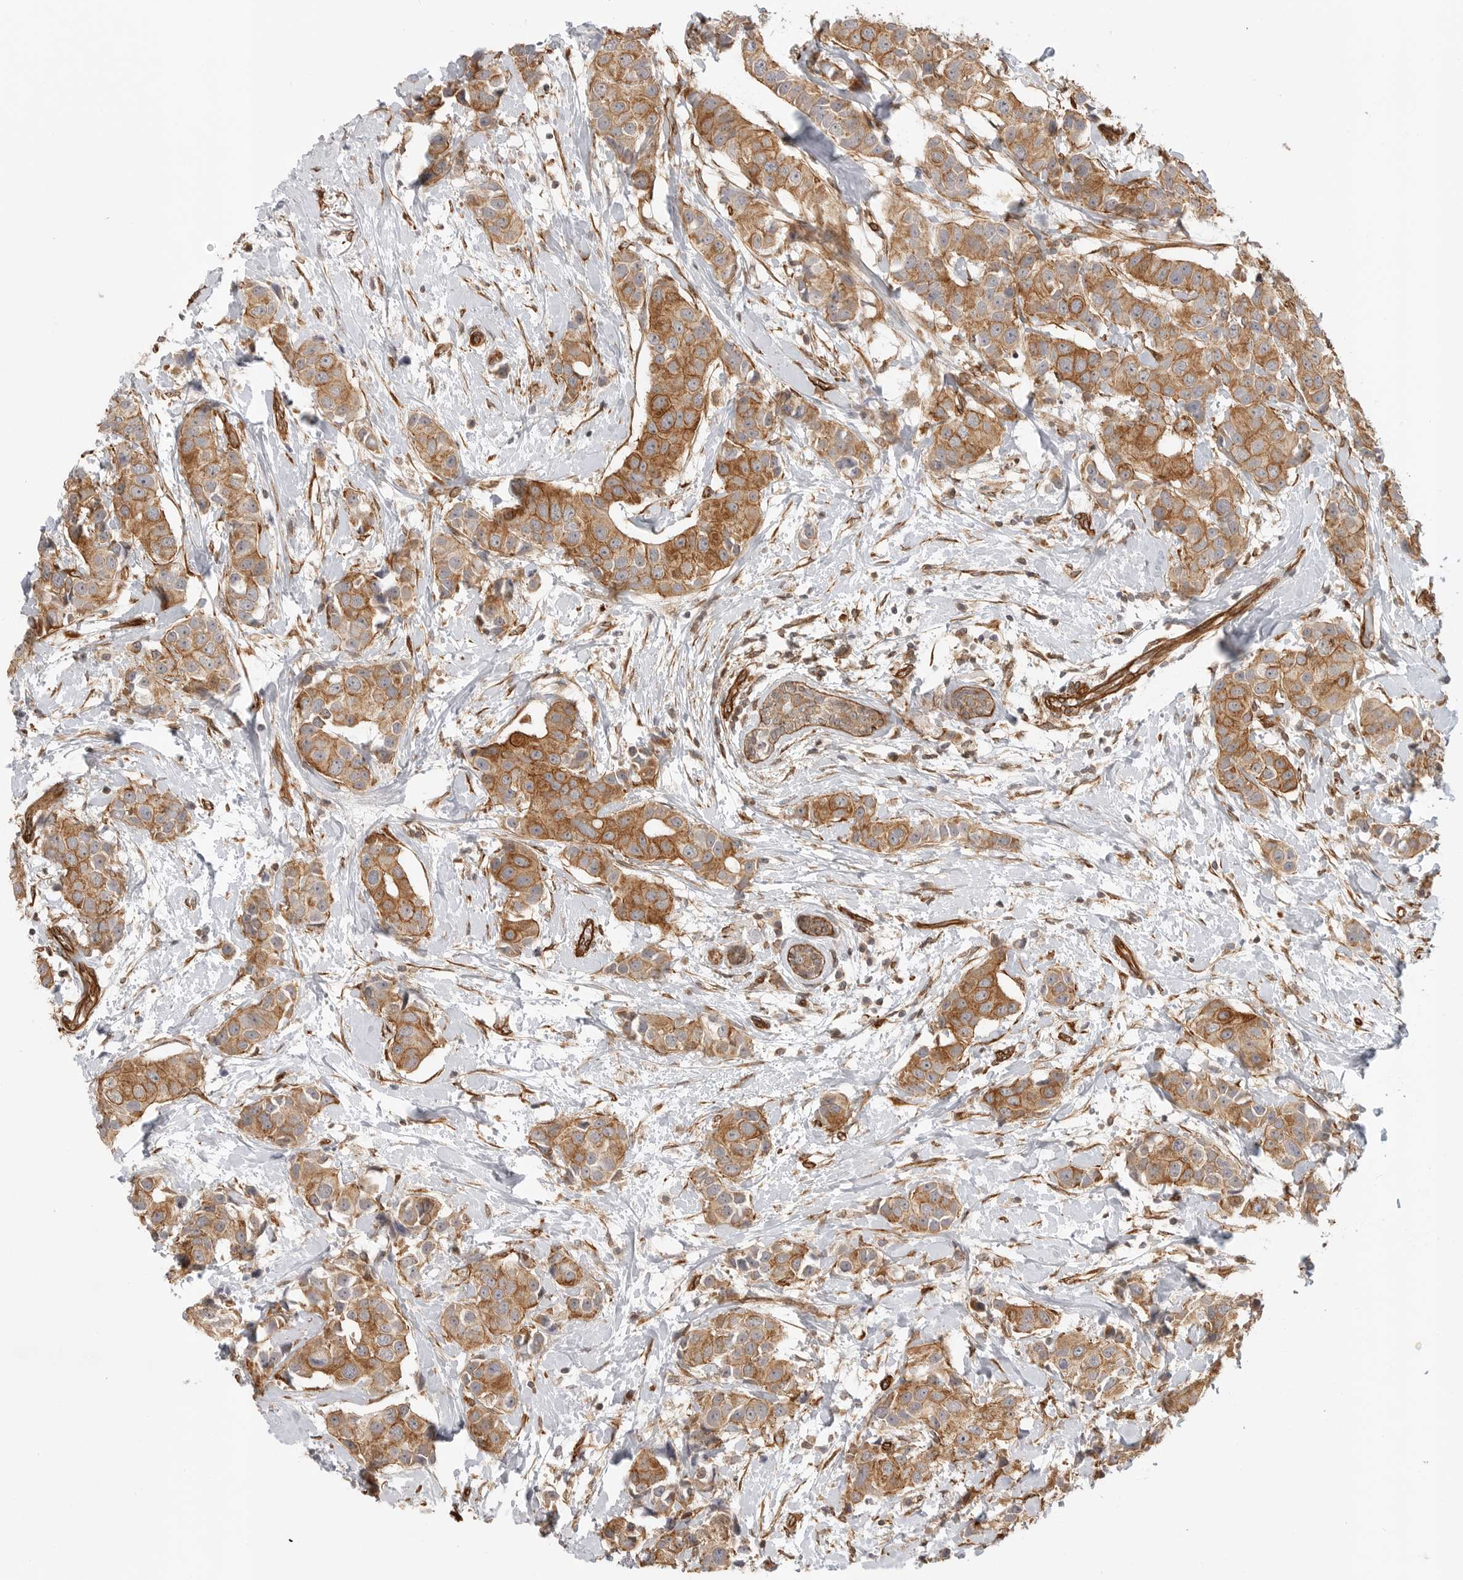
{"staining": {"intensity": "moderate", "quantity": ">75%", "location": "cytoplasmic/membranous"}, "tissue": "breast cancer", "cell_type": "Tumor cells", "image_type": "cancer", "snomed": [{"axis": "morphology", "description": "Normal tissue, NOS"}, {"axis": "morphology", "description": "Duct carcinoma"}, {"axis": "topography", "description": "Breast"}], "caption": "An image of human breast invasive ductal carcinoma stained for a protein demonstrates moderate cytoplasmic/membranous brown staining in tumor cells. (Stains: DAB (3,3'-diaminobenzidine) in brown, nuclei in blue, Microscopy: brightfield microscopy at high magnification).", "gene": "ATOH7", "patient": {"sex": "female", "age": 39}}